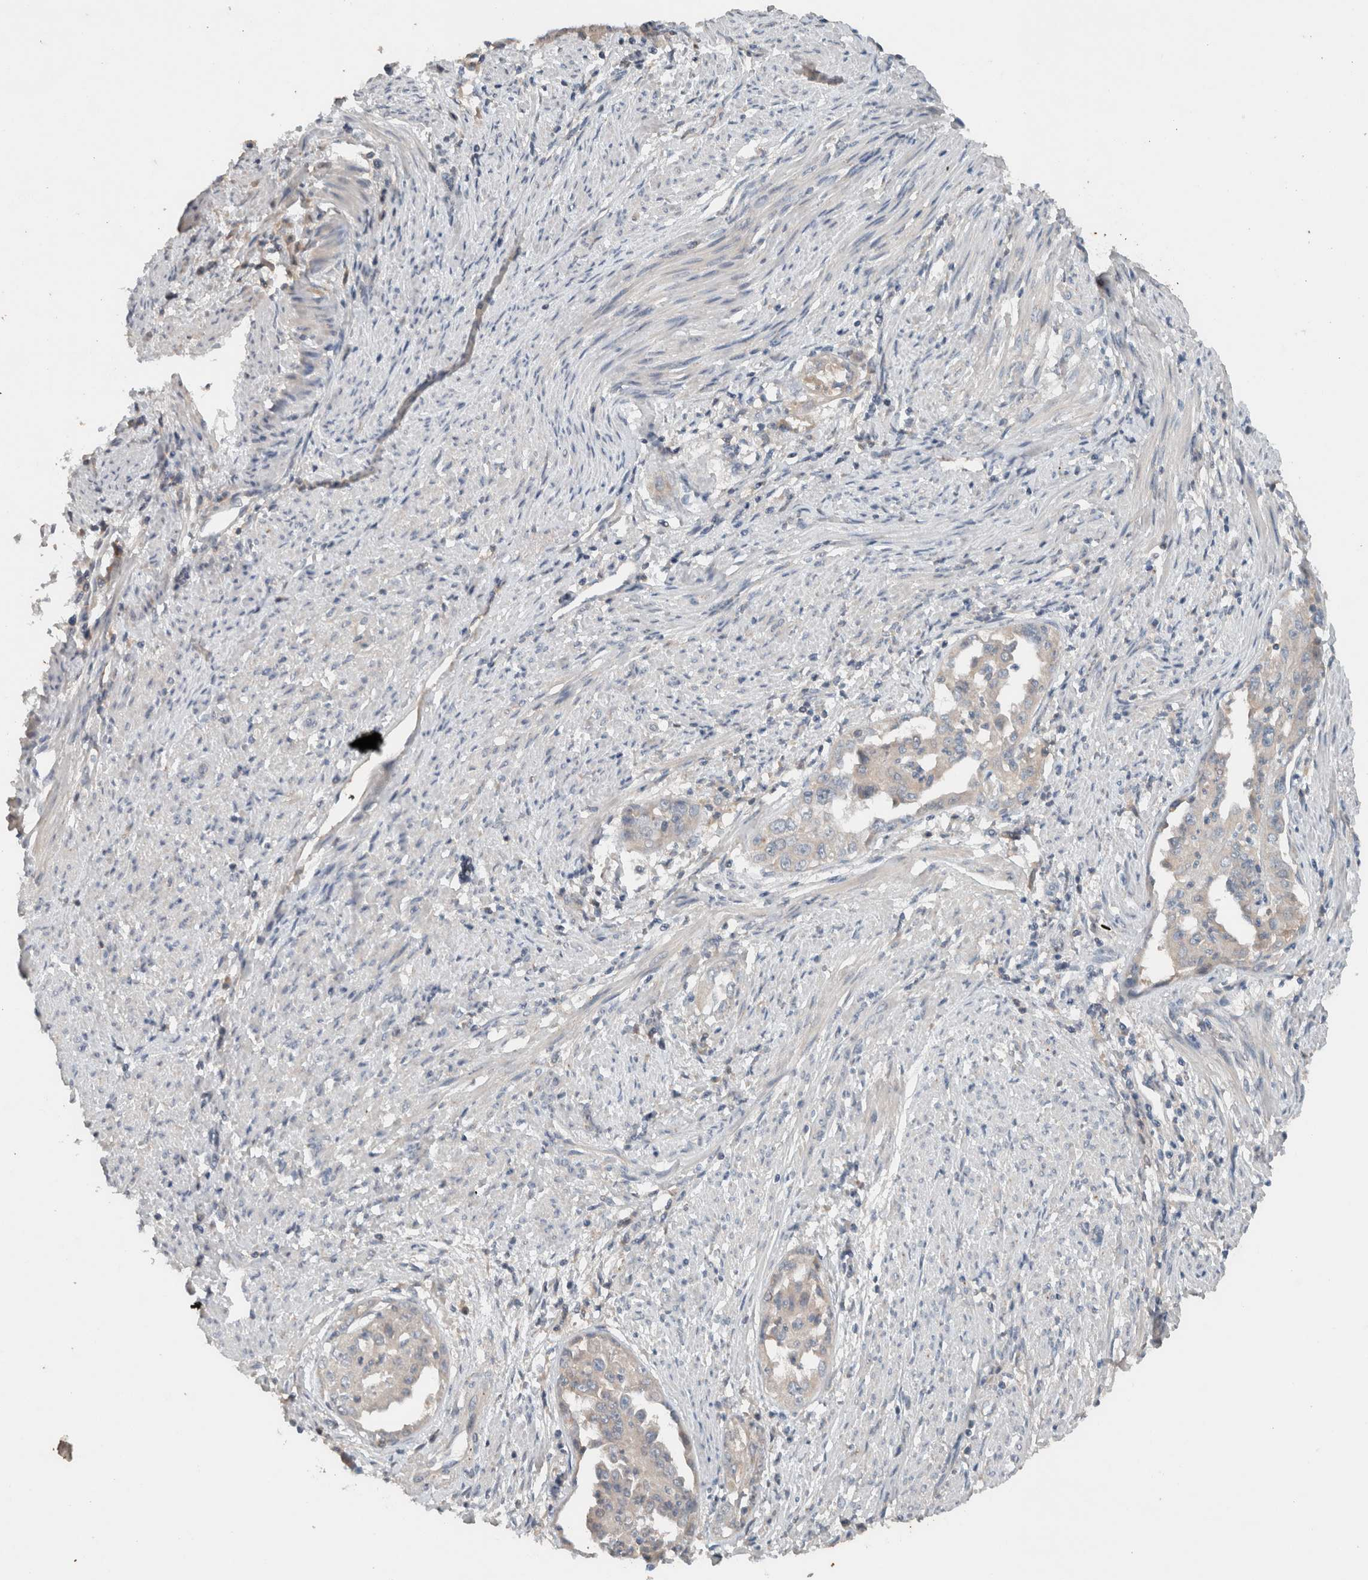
{"staining": {"intensity": "negative", "quantity": "none", "location": "none"}, "tissue": "endometrial cancer", "cell_type": "Tumor cells", "image_type": "cancer", "snomed": [{"axis": "morphology", "description": "Adenocarcinoma, NOS"}, {"axis": "topography", "description": "Endometrium"}], "caption": "This is an IHC micrograph of endometrial cancer (adenocarcinoma). There is no expression in tumor cells.", "gene": "UGCG", "patient": {"sex": "female", "age": 85}}